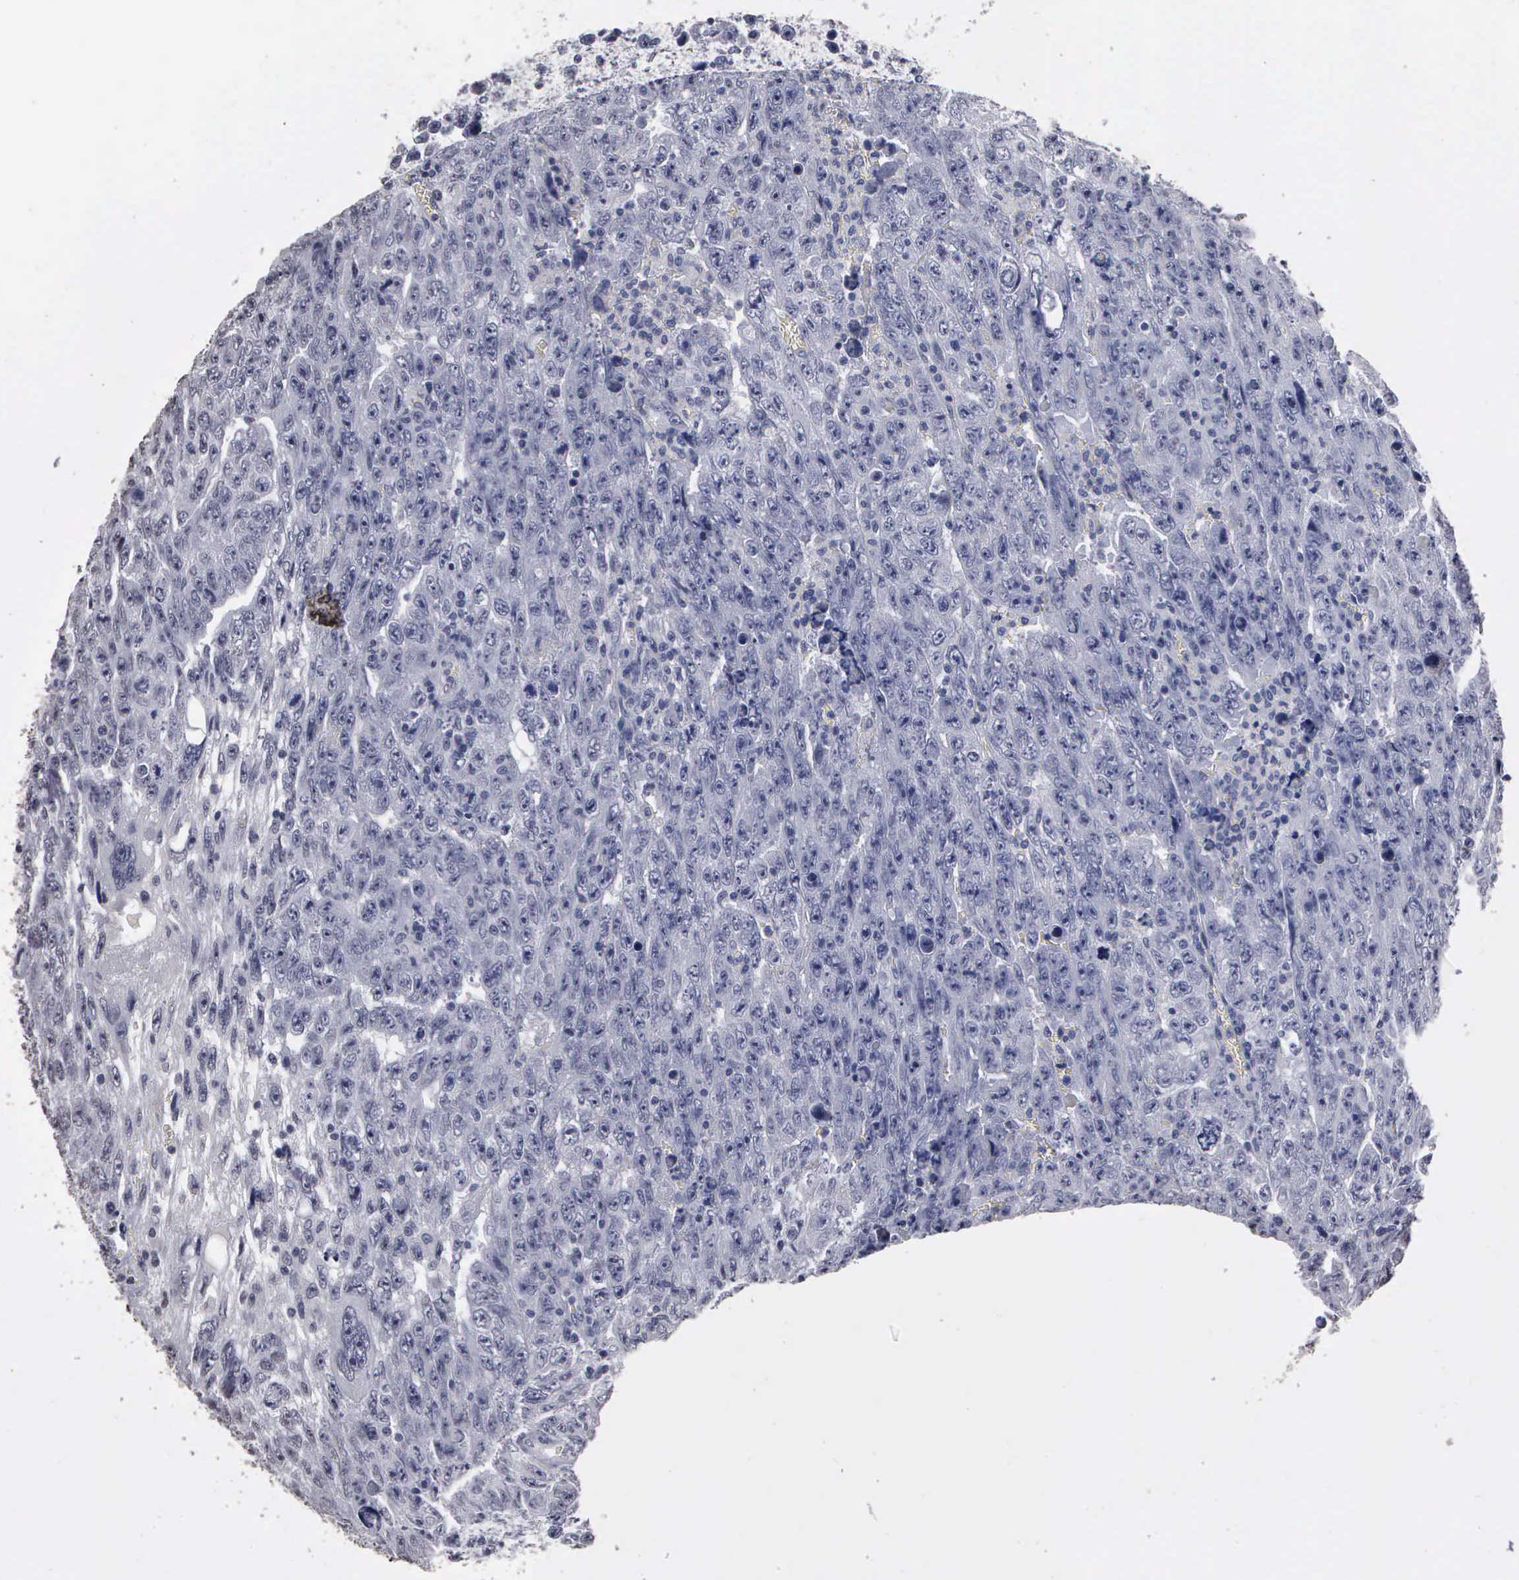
{"staining": {"intensity": "negative", "quantity": "none", "location": "none"}, "tissue": "testis cancer", "cell_type": "Tumor cells", "image_type": "cancer", "snomed": [{"axis": "morphology", "description": "Carcinoma, Embryonal, NOS"}, {"axis": "topography", "description": "Testis"}], "caption": "An IHC histopathology image of testis cancer (embryonal carcinoma) is shown. There is no staining in tumor cells of testis cancer (embryonal carcinoma).", "gene": "UPB1", "patient": {"sex": "male", "age": 28}}